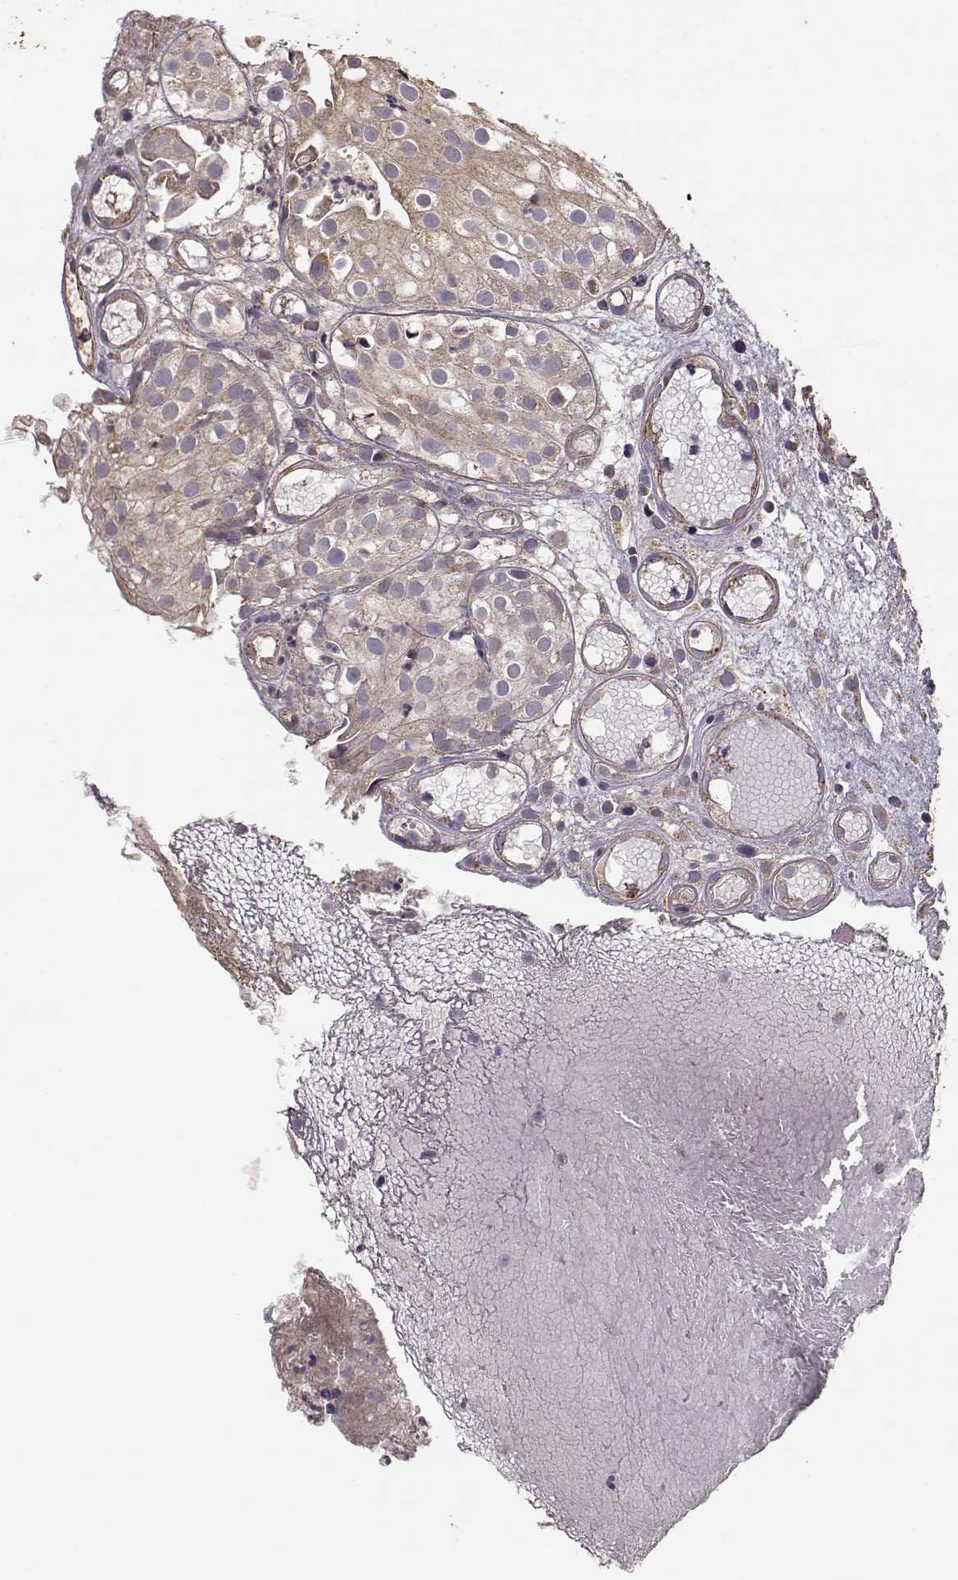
{"staining": {"intensity": "weak", "quantity": ">75%", "location": "cytoplasmic/membranous"}, "tissue": "prostate cancer", "cell_type": "Tumor cells", "image_type": "cancer", "snomed": [{"axis": "morphology", "description": "Adenocarcinoma, High grade"}, {"axis": "topography", "description": "Prostate"}], "caption": "DAB immunohistochemical staining of prostate adenocarcinoma (high-grade) displays weak cytoplasmic/membranous protein staining in about >75% of tumor cells.", "gene": "TARS3", "patient": {"sex": "male", "age": 79}}